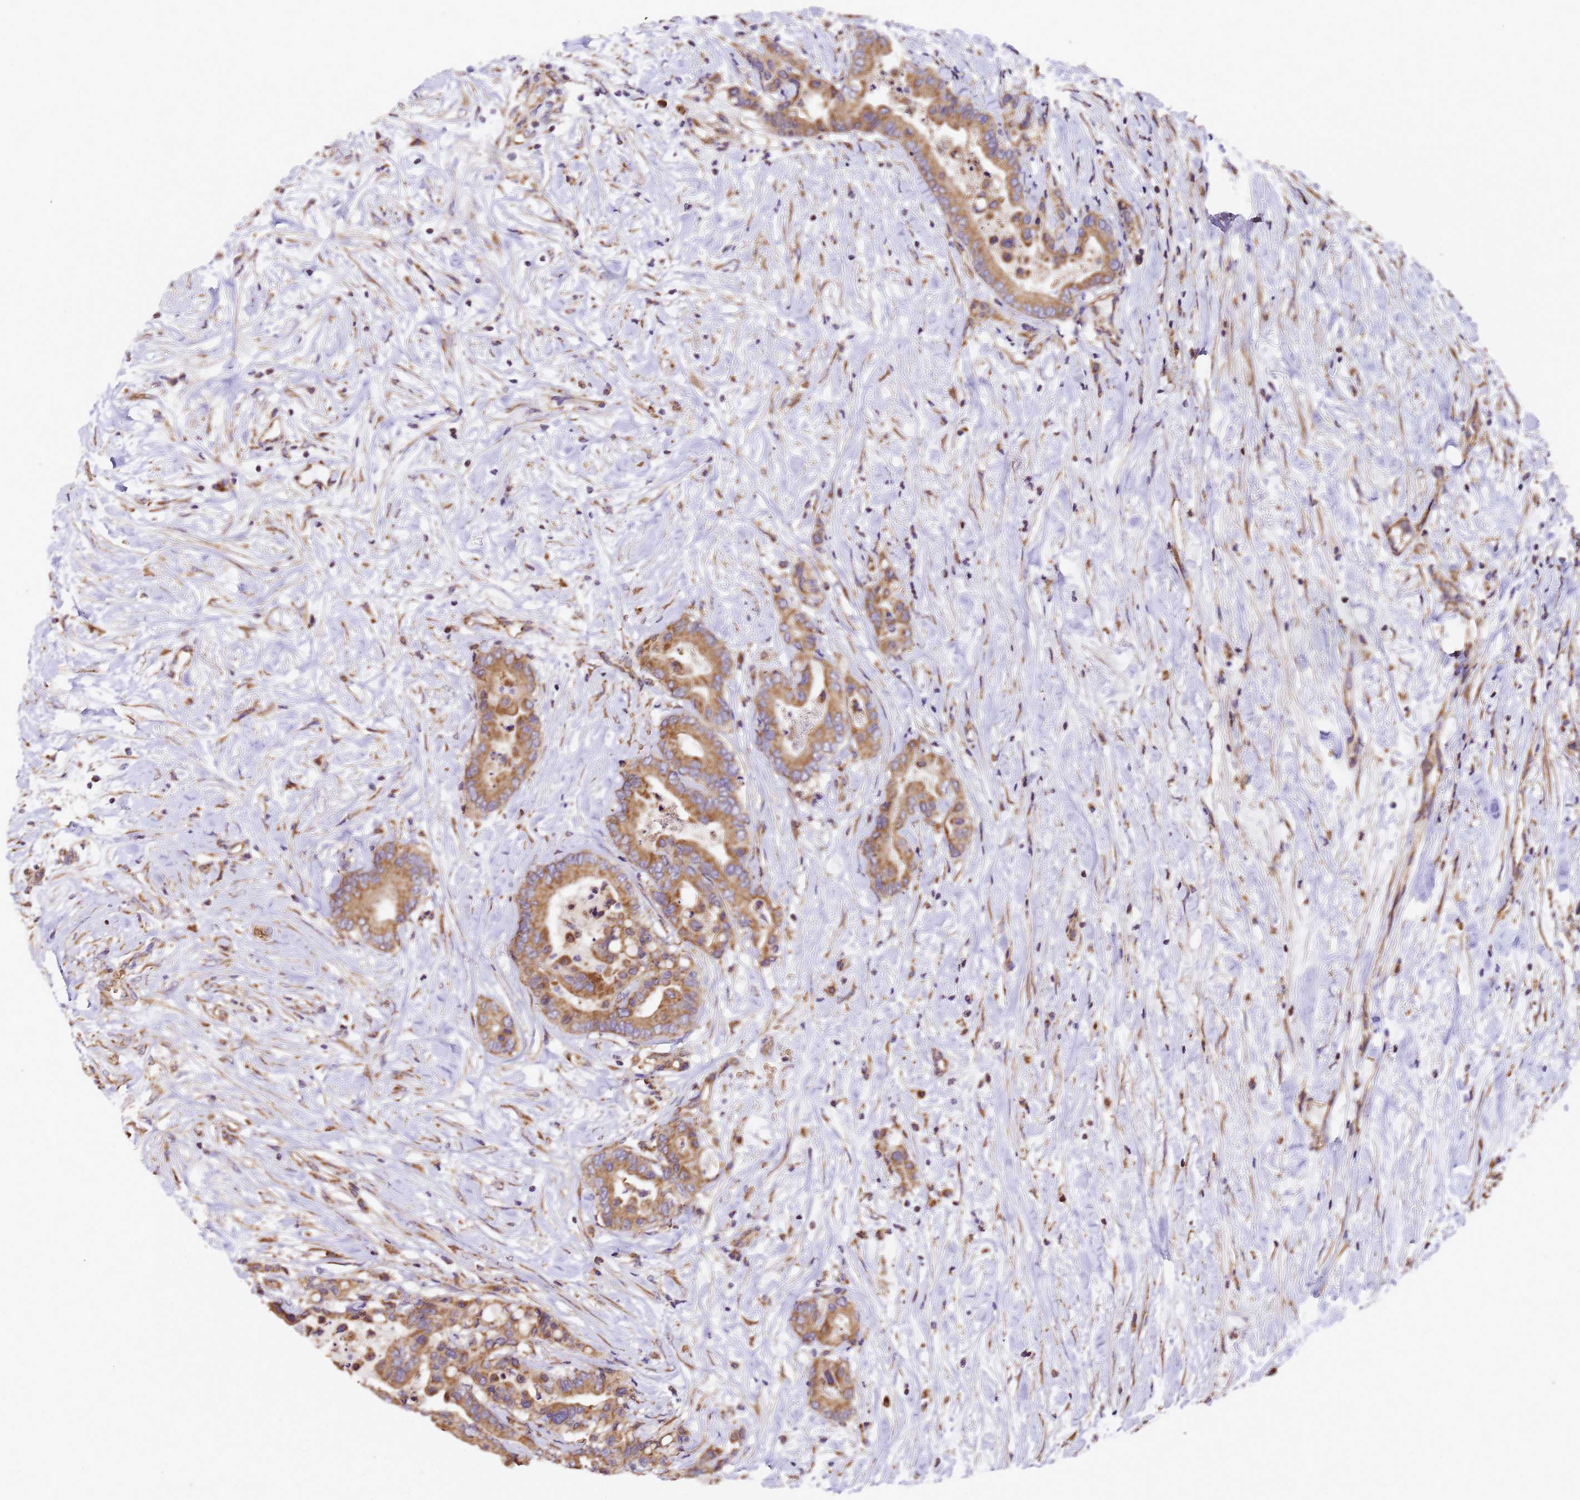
{"staining": {"intensity": "moderate", "quantity": ">75%", "location": "cytoplasmic/membranous"}, "tissue": "colorectal cancer", "cell_type": "Tumor cells", "image_type": "cancer", "snomed": [{"axis": "morphology", "description": "Normal tissue, NOS"}, {"axis": "morphology", "description": "Adenocarcinoma, NOS"}, {"axis": "topography", "description": "Colon"}], "caption": "Colorectal adenocarcinoma stained with DAB (3,3'-diaminobenzidine) IHC demonstrates medium levels of moderate cytoplasmic/membranous positivity in approximately >75% of tumor cells.", "gene": "LRRIQ1", "patient": {"sex": "male", "age": 82}}